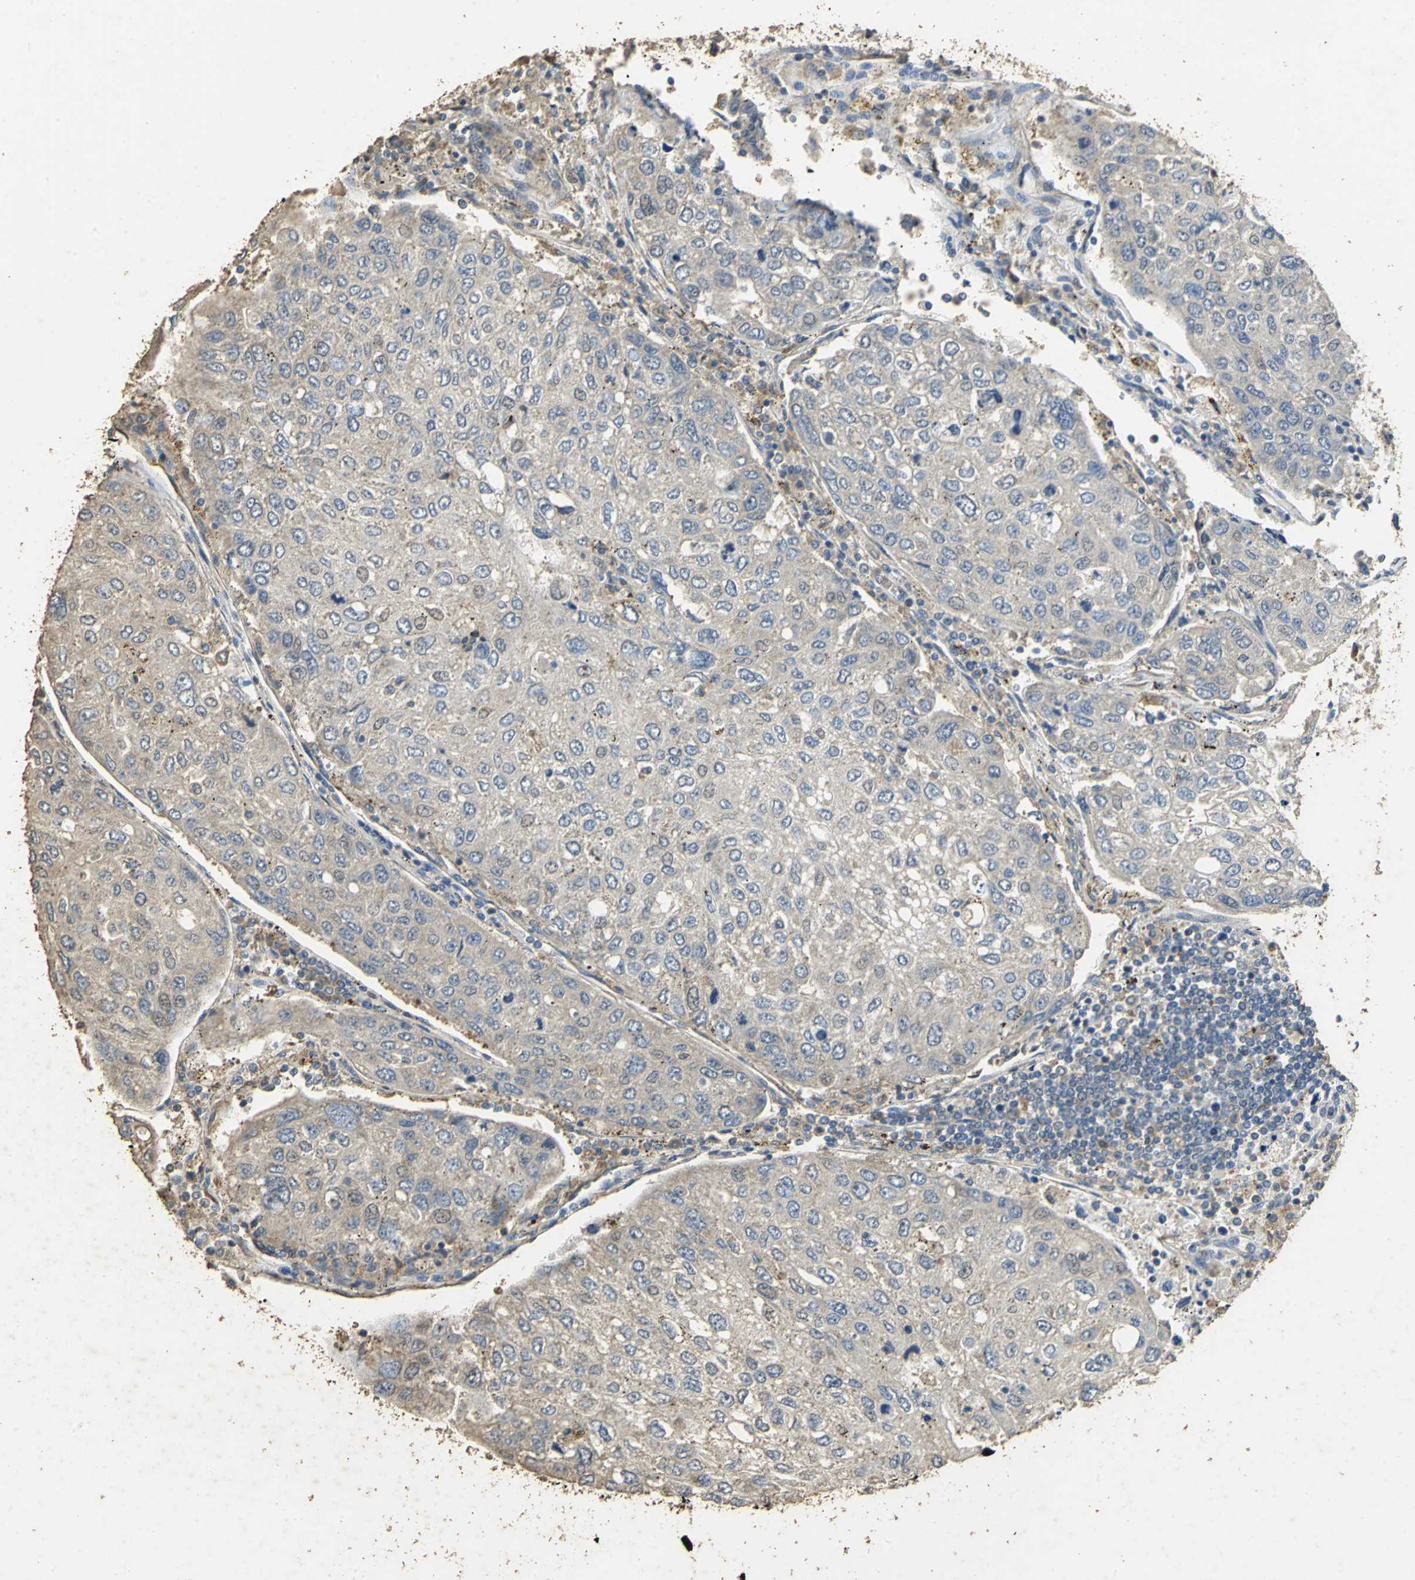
{"staining": {"intensity": "weak", "quantity": ">75%", "location": "cytoplasmic/membranous"}, "tissue": "urothelial cancer", "cell_type": "Tumor cells", "image_type": "cancer", "snomed": [{"axis": "morphology", "description": "Urothelial carcinoma, High grade"}, {"axis": "topography", "description": "Lymph node"}, {"axis": "topography", "description": "Urinary bladder"}], "caption": "Approximately >75% of tumor cells in human urothelial cancer display weak cytoplasmic/membranous protein staining as visualized by brown immunohistochemical staining.", "gene": "ACSL4", "patient": {"sex": "male", "age": 51}}